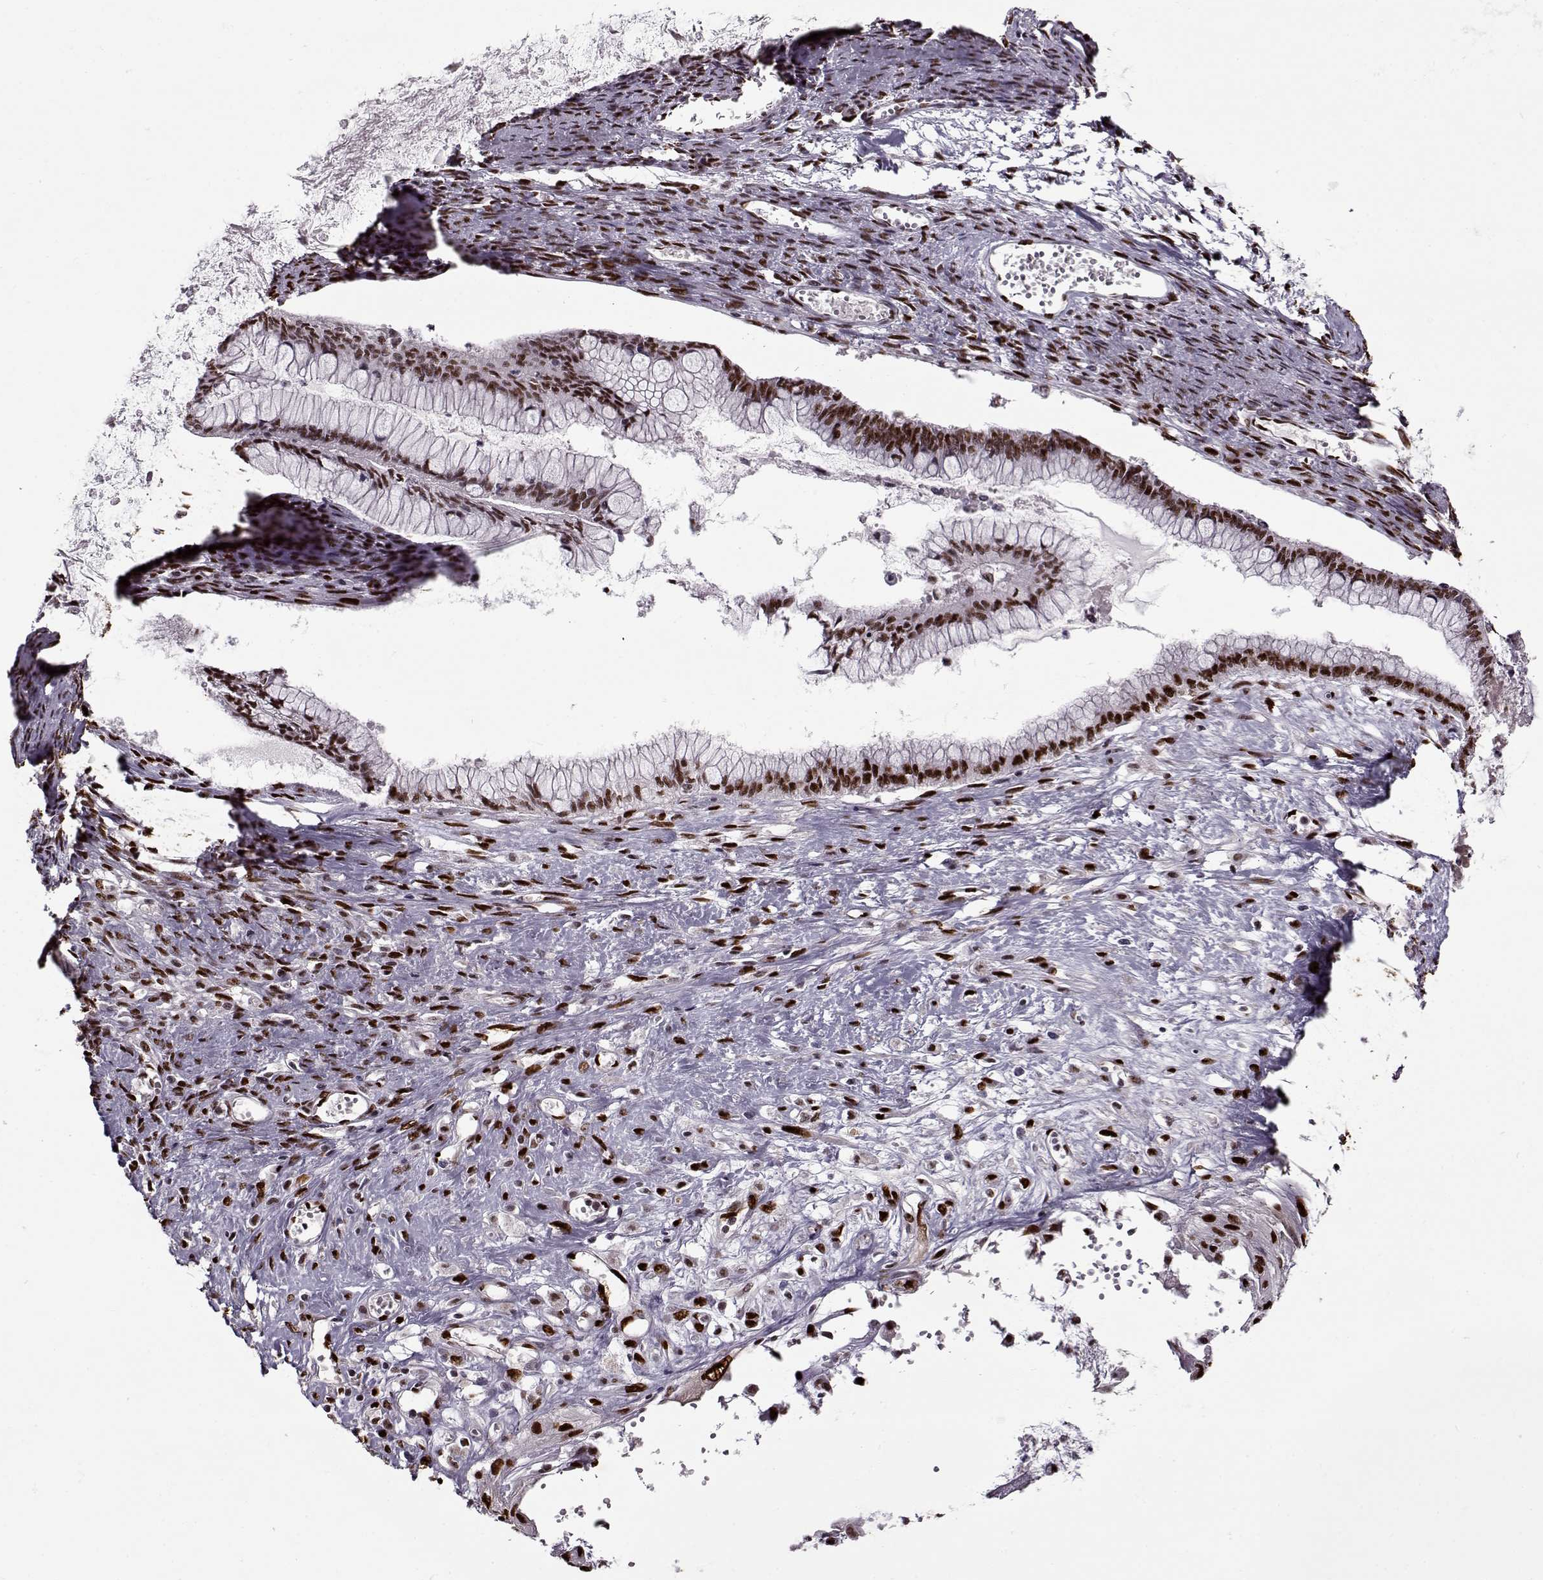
{"staining": {"intensity": "moderate", "quantity": ">75%", "location": "nuclear"}, "tissue": "ovarian cancer", "cell_type": "Tumor cells", "image_type": "cancer", "snomed": [{"axis": "morphology", "description": "Cystadenocarcinoma, mucinous, NOS"}, {"axis": "topography", "description": "Ovary"}], "caption": "IHC of human mucinous cystadenocarcinoma (ovarian) exhibits medium levels of moderate nuclear staining in approximately >75% of tumor cells. The staining is performed using DAB brown chromogen to label protein expression. The nuclei are counter-stained blue using hematoxylin.", "gene": "PRMT8", "patient": {"sex": "female", "age": 67}}